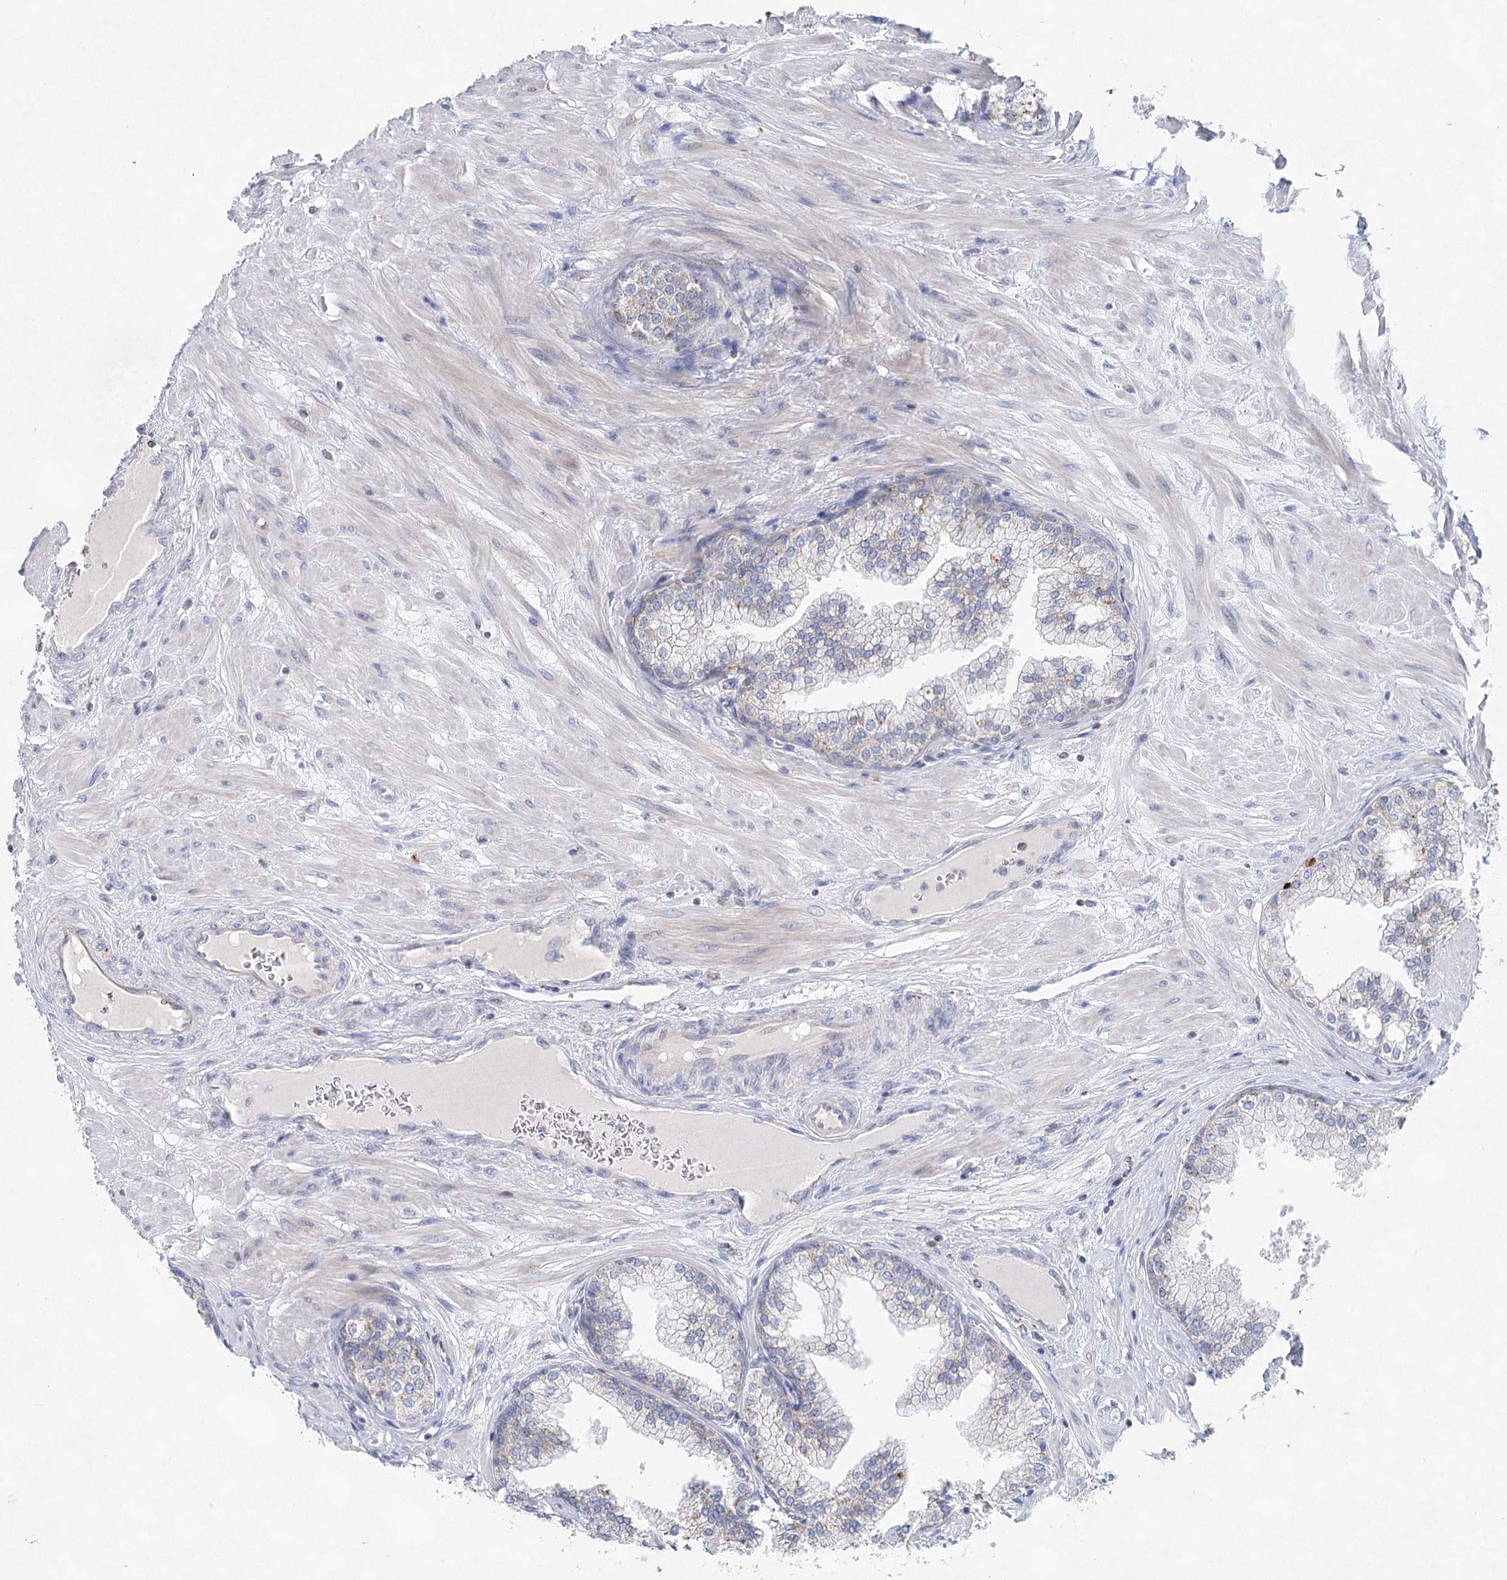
{"staining": {"intensity": "weak", "quantity": "25%-75%", "location": "cytoplasmic/membranous"}, "tissue": "prostate", "cell_type": "Glandular cells", "image_type": "normal", "snomed": [{"axis": "morphology", "description": "Normal tissue, NOS"}, {"axis": "topography", "description": "Prostate"}], "caption": "This micrograph displays immunohistochemistry staining of unremarkable prostate, with low weak cytoplasmic/membranous expression in approximately 25%-75% of glandular cells.", "gene": "XPO6", "patient": {"sex": "male", "age": 60}}